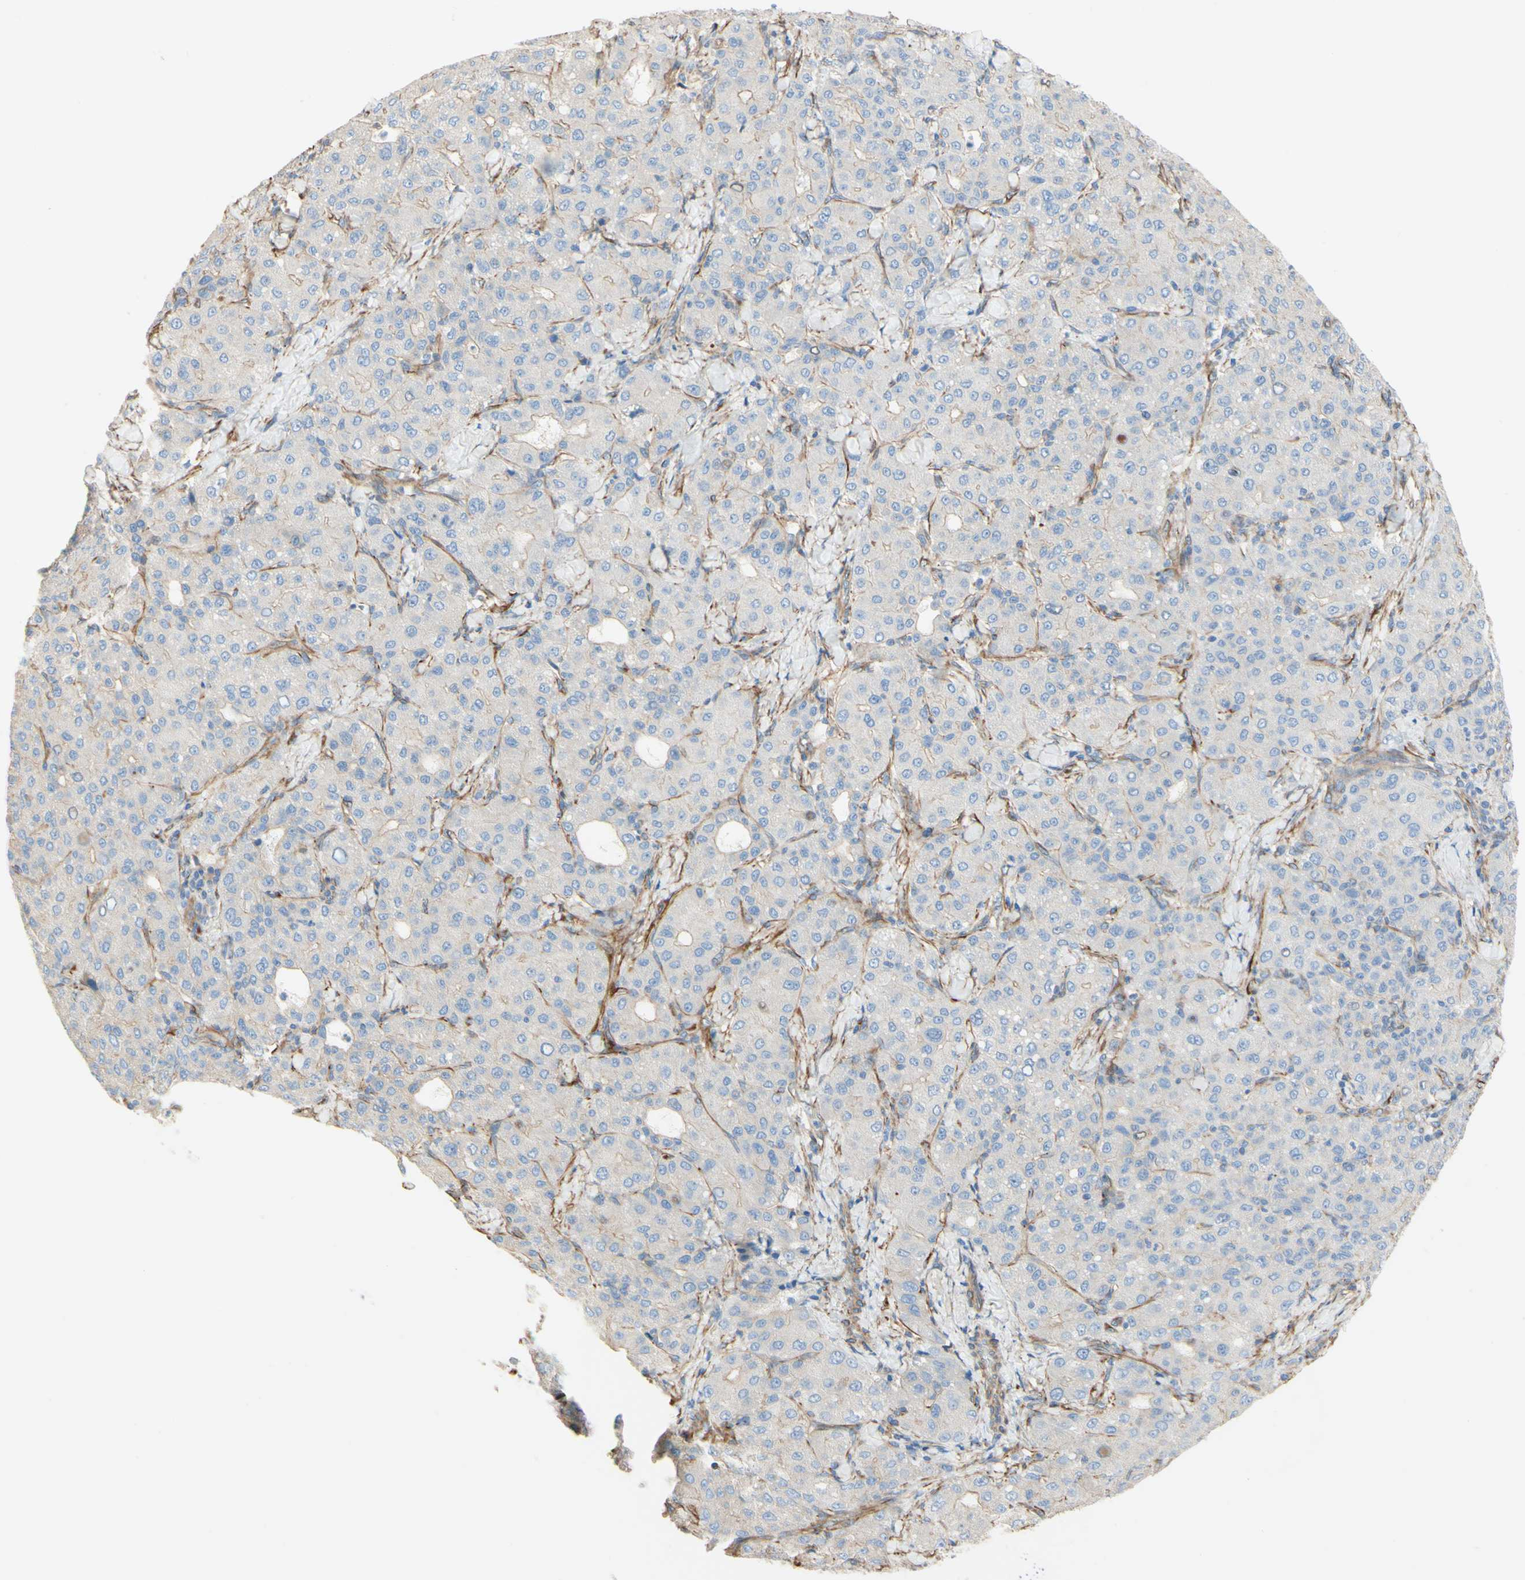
{"staining": {"intensity": "negative", "quantity": "none", "location": "none"}, "tissue": "liver cancer", "cell_type": "Tumor cells", "image_type": "cancer", "snomed": [{"axis": "morphology", "description": "Carcinoma, Hepatocellular, NOS"}, {"axis": "topography", "description": "Liver"}], "caption": "Immunohistochemistry (IHC) micrograph of human liver cancer stained for a protein (brown), which shows no staining in tumor cells.", "gene": "ENDOD1", "patient": {"sex": "male", "age": 65}}